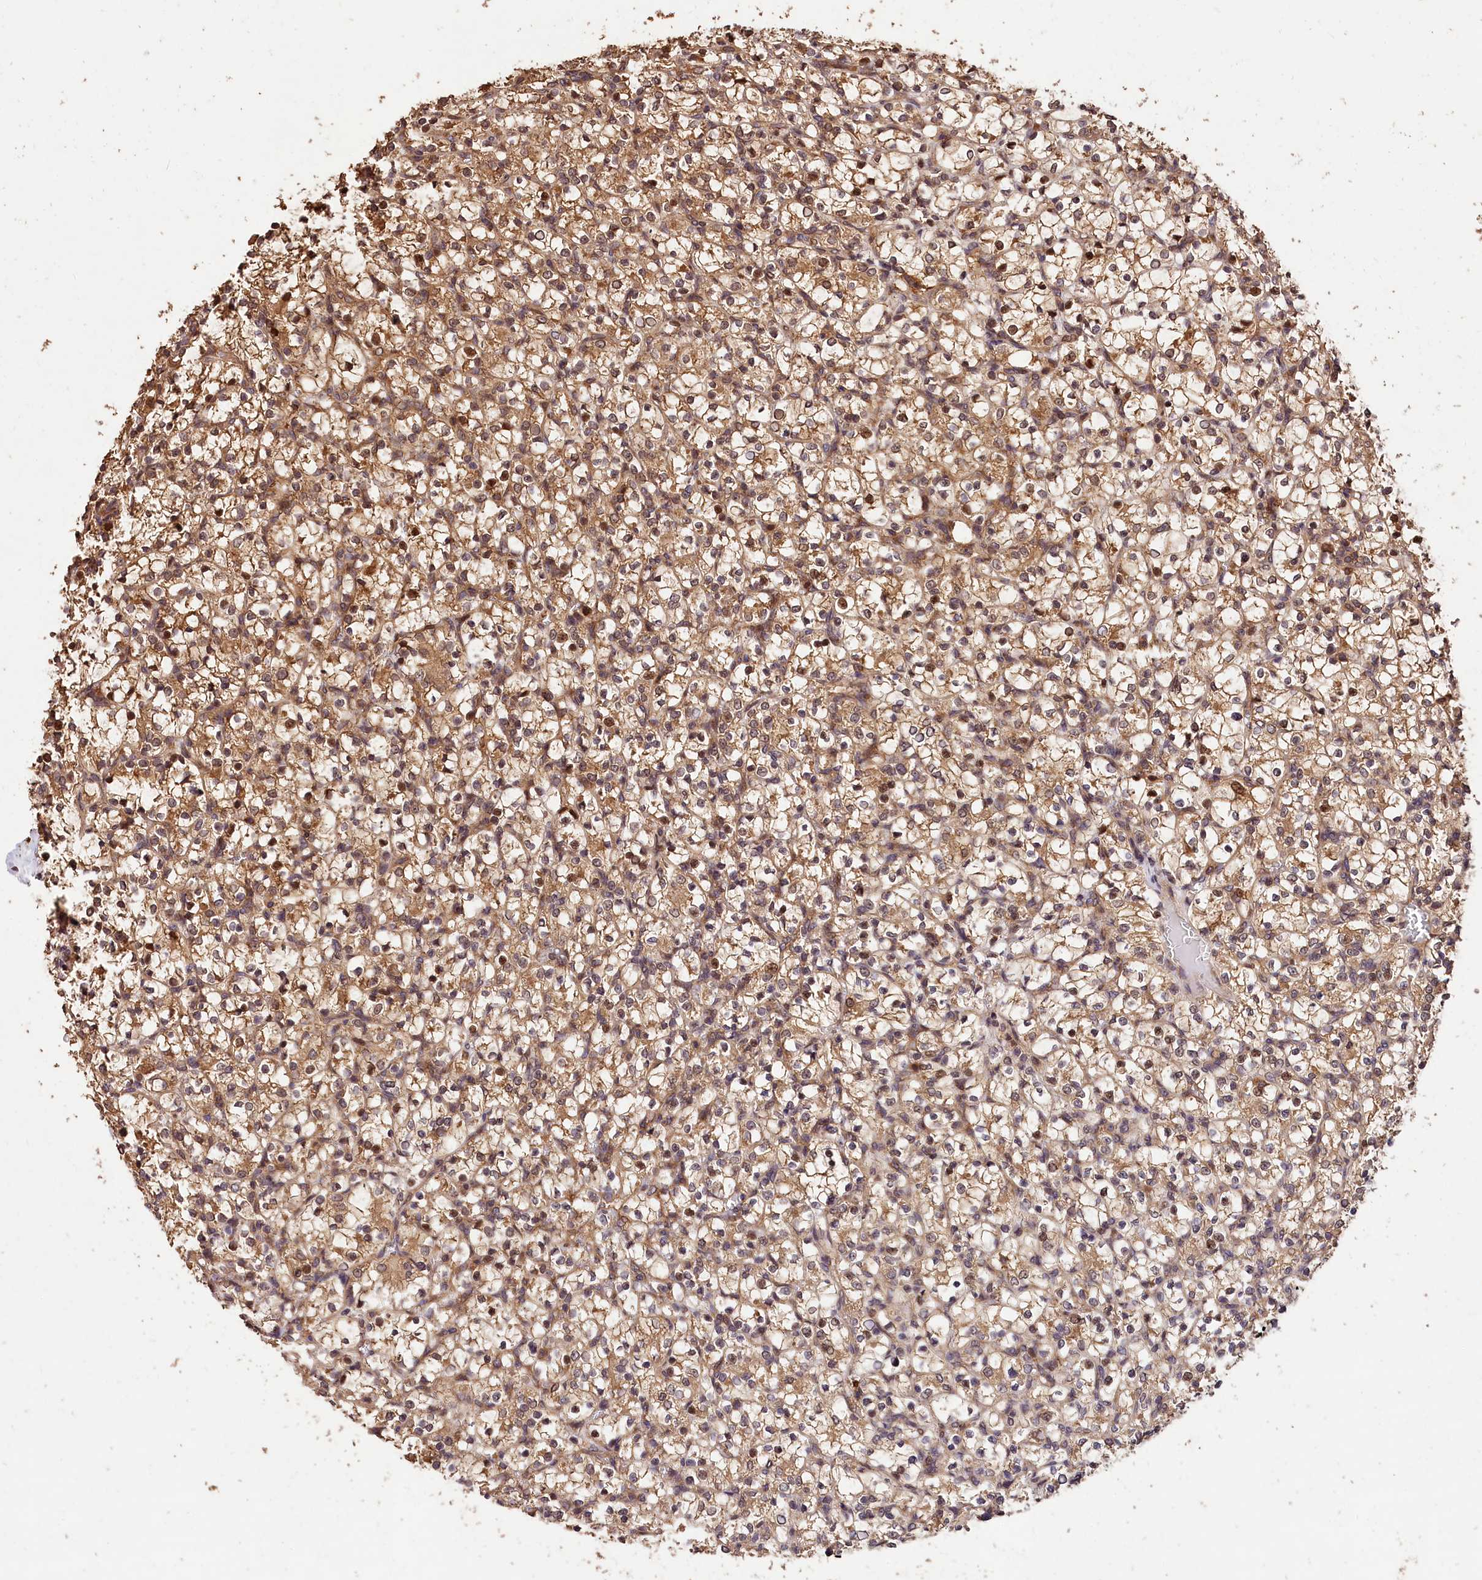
{"staining": {"intensity": "moderate", "quantity": "25%-75%", "location": "cytoplasmic/membranous,nuclear"}, "tissue": "renal cancer", "cell_type": "Tumor cells", "image_type": "cancer", "snomed": [{"axis": "morphology", "description": "Adenocarcinoma, NOS"}, {"axis": "topography", "description": "Kidney"}], "caption": "Protein staining exhibits moderate cytoplasmic/membranous and nuclear staining in approximately 25%-75% of tumor cells in renal adenocarcinoma.", "gene": "KPTN", "patient": {"sex": "female", "age": 69}}